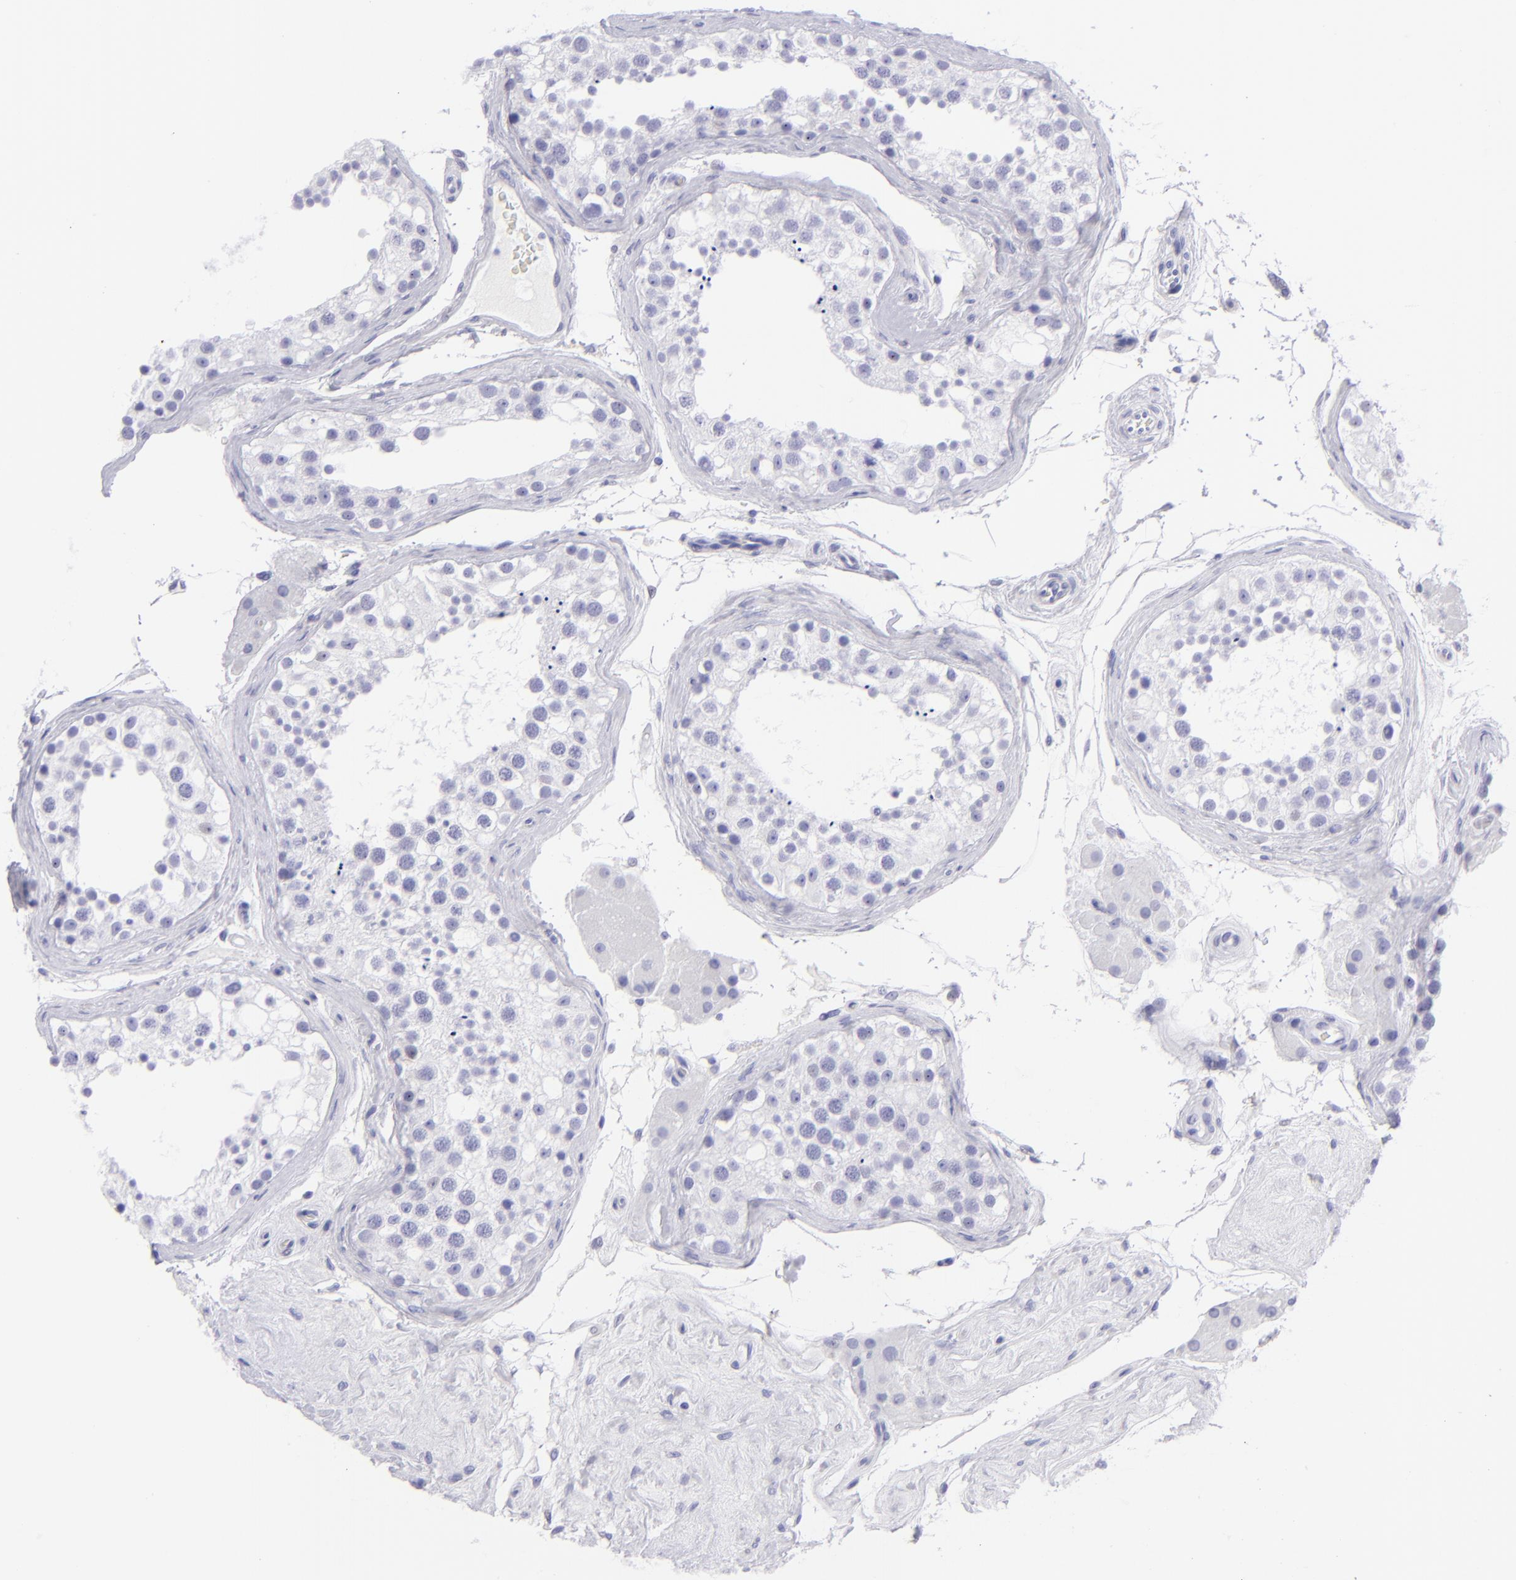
{"staining": {"intensity": "negative", "quantity": "none", "location": "none"}, "tissue": "testis", "cell_type": "Cells in seminiferous ducts", "image_type": "normal", "snomed": [{"axis": "morphology", "description": "Normal tissue, NOS"}, {"axis": "topography", "description": "Testis"}], "caption": "This is an immunohistochemistry photomicrograph of normal testis. There is no expression in cells in seminiferous ducts.", "gene": "SLC1A3", "patient": {"sex": "male", "age": 68}}